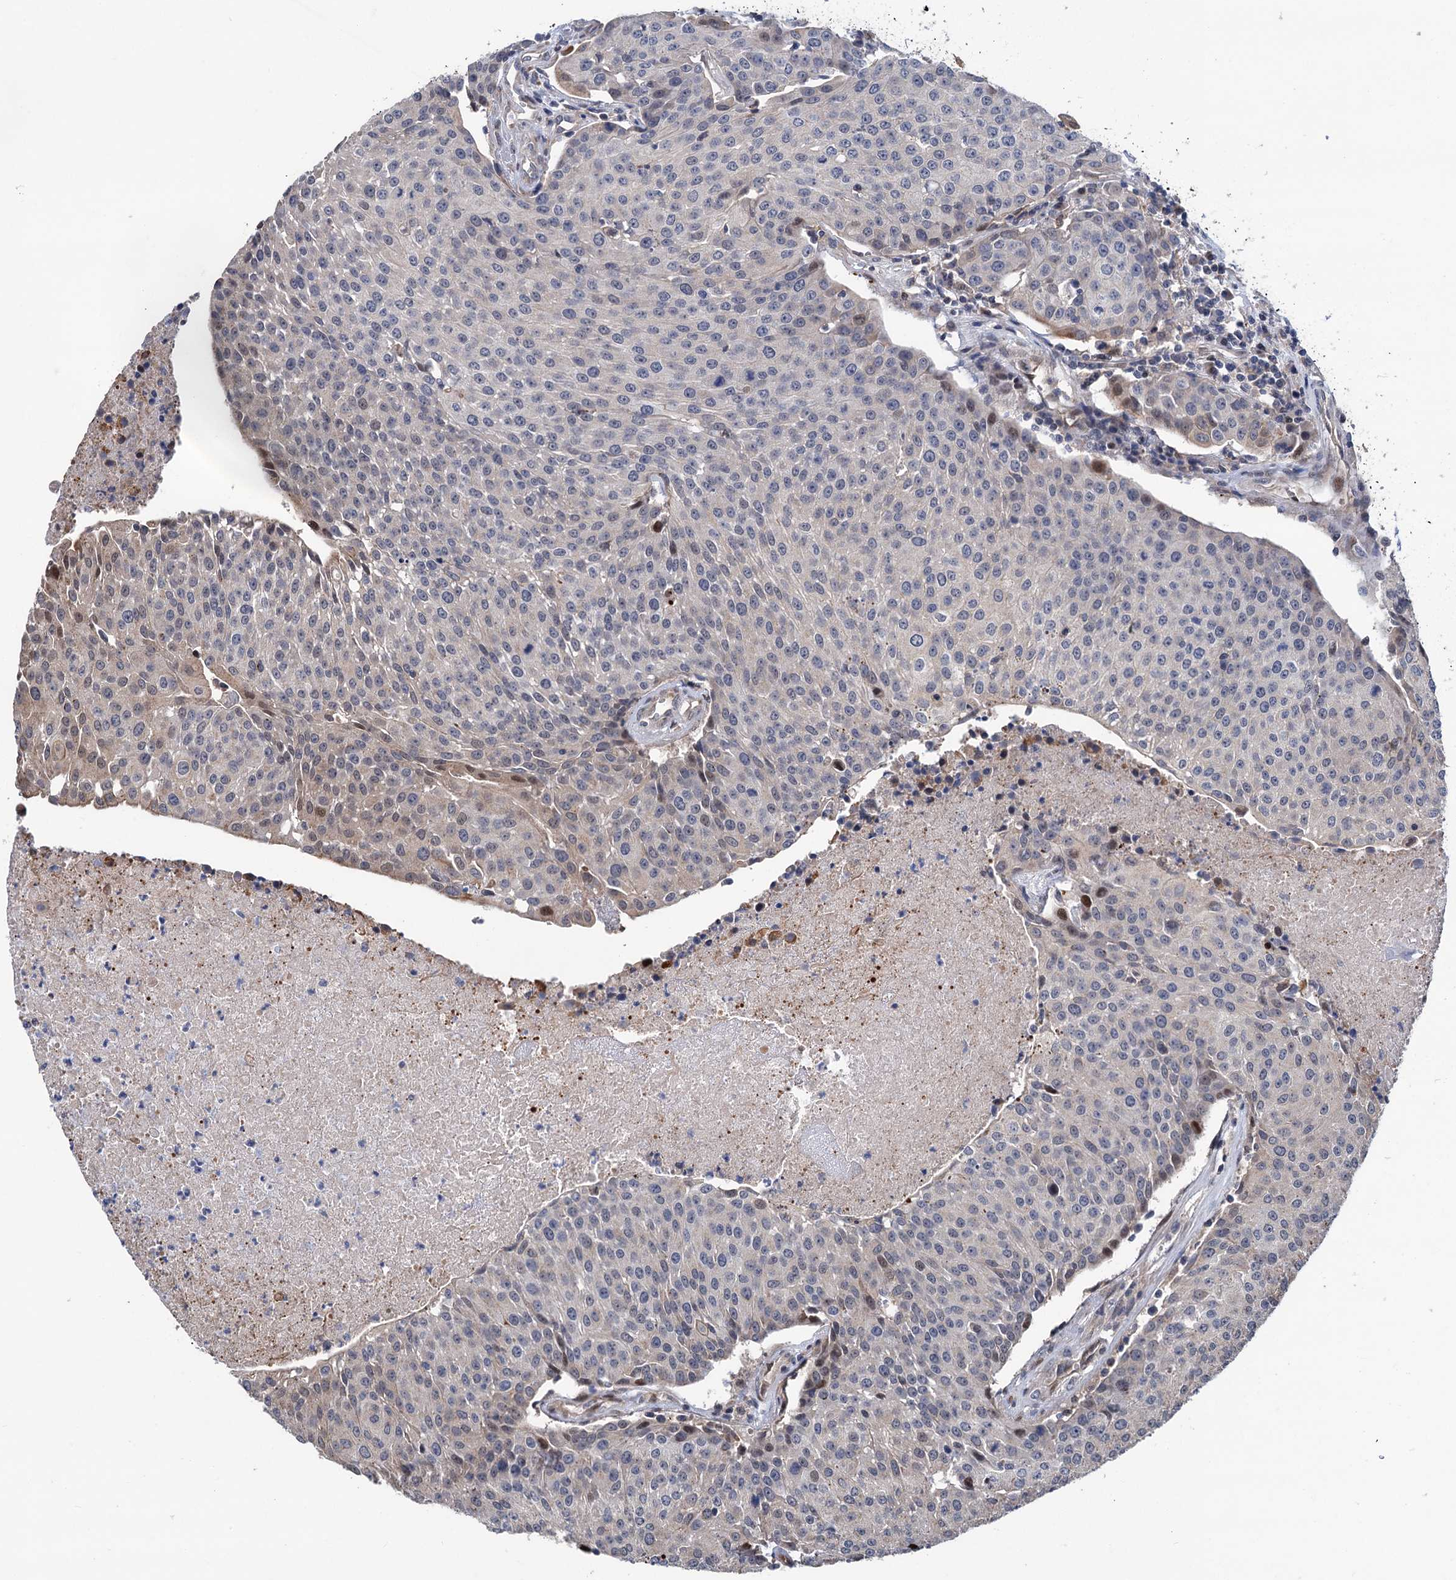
{"staining": {"intensity": "negative", "quantity": "none", "location": "none"}, "tissue": "urothelial cancer", "cell_type": "Tumor cells", "image_type": "cancer", "snomed": [{"axis": "morphology", "description": "Urothelial carcinoma, High grade"}, {"axis": "topography", "description": "Urinary bladder"}], "caption": "This is an immunohistochemistry (IHC) photomicrograph of high-grade urothelial carcinoma. There is no staining in tumor cells.", "gene": "UBR1", "patient": {"sex": "female", "age": 85}}